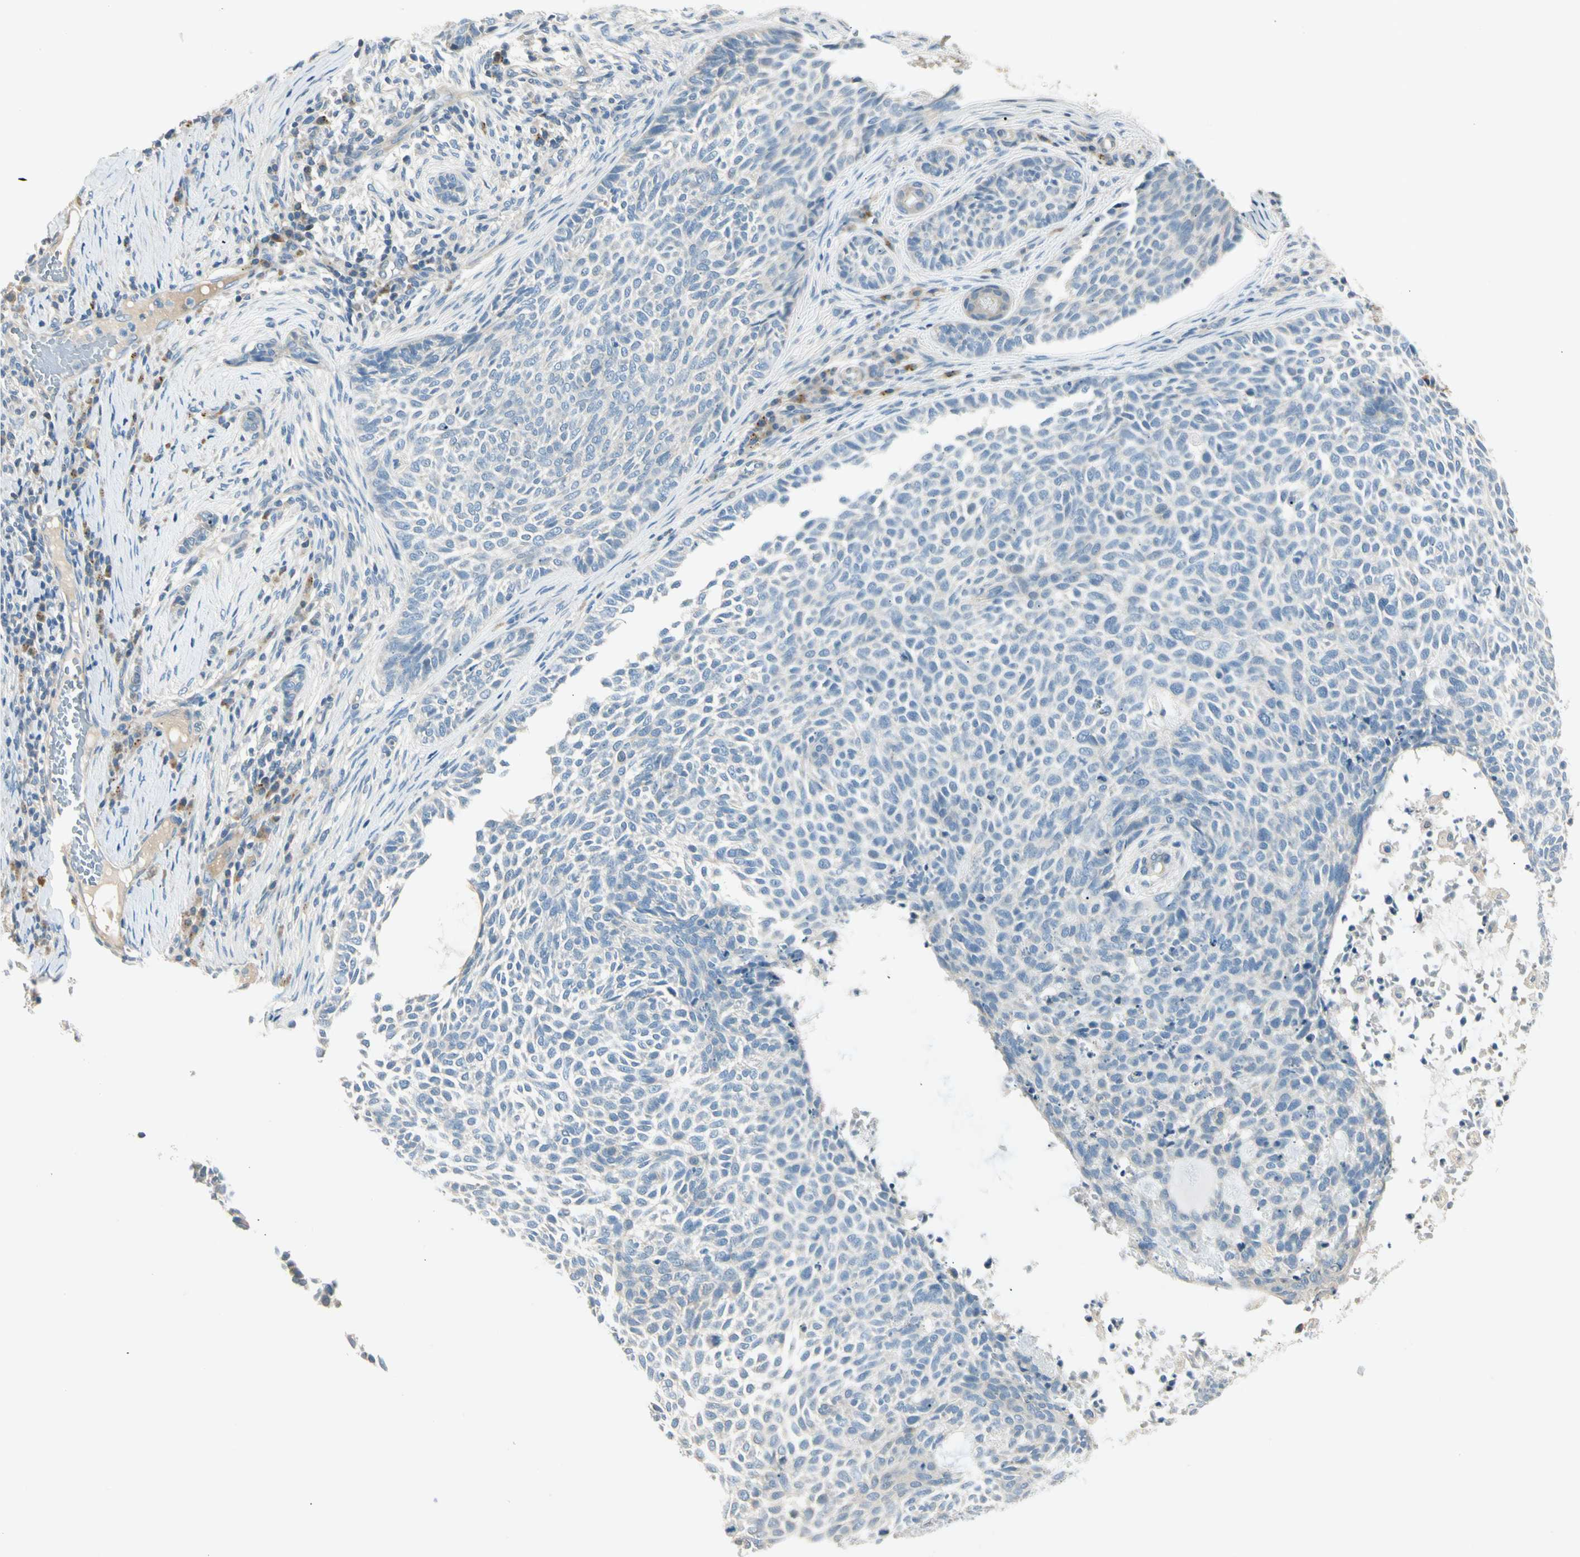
{"staining": {"intensity": "negative", "quantity": "none", "location": "none"}, "tissue": "skin cancer", "cell_type": "Tumor cells", "image_type": "cancer", "snomed": [{"axis": "morphology", "description": "Basal cell carcinoma"}, {"axis": "topography", "description": "Skin"}], "caption": "High power microscopy micrograph of an immunohistochemistry image of skin cancer (basal cell carcinoma), revealing no significant positivity in tumor cells.", "gene": "ADGRA3", "patient": {"sex": "male", "age": 87}}